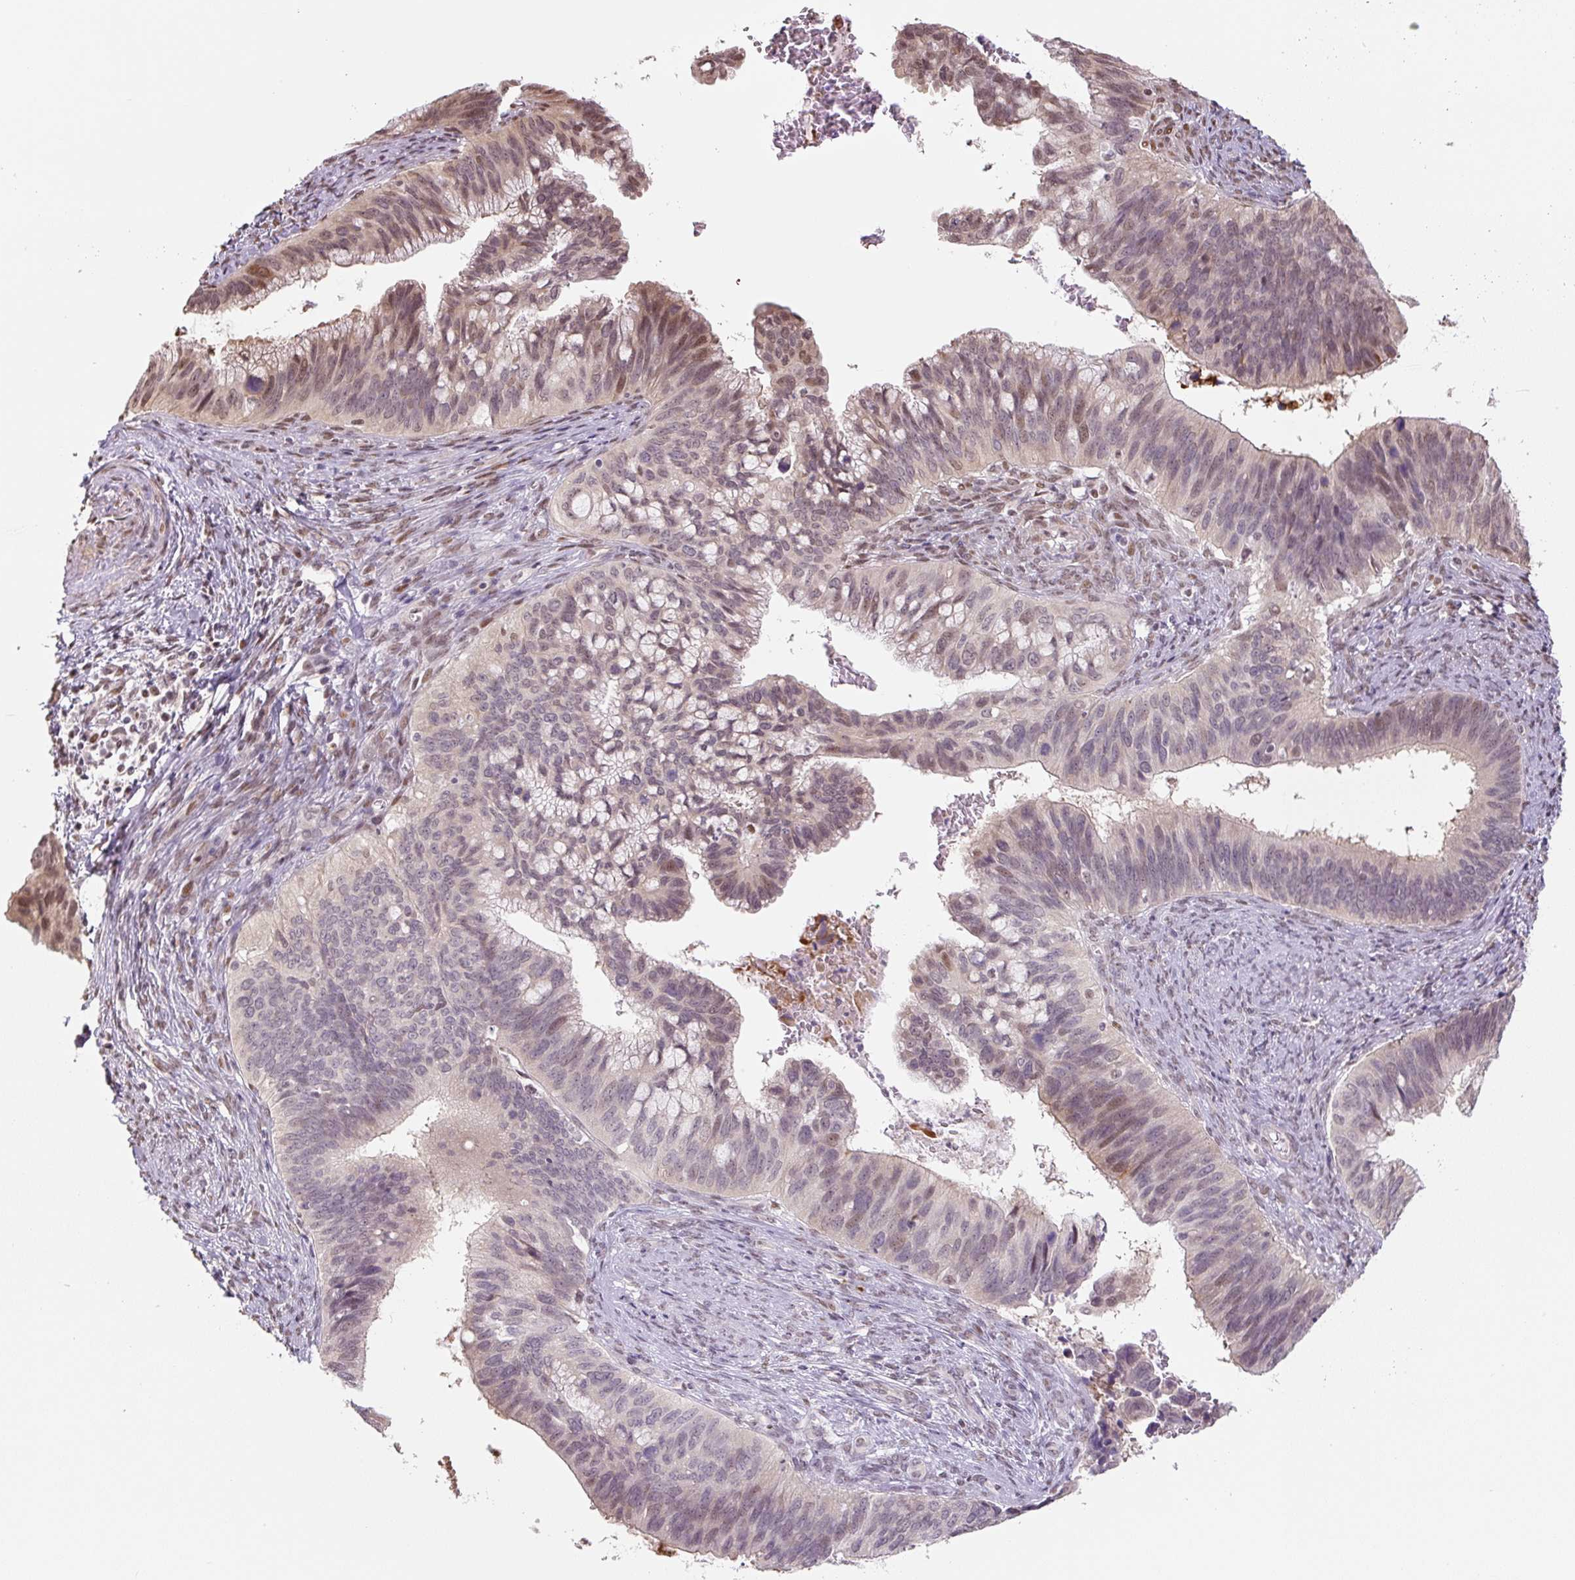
{"staining": {"intensity": "moderate", "quantity": "25%-75%", "location": "nuclear"}, "tissue": "cervical cancer", "cell_type": "Tumor cells", "image_type": "cancer", "snomed": [{"axis": "morphology", "description": "Adenocarcinoma, NOS"}, {"axis": "topography", "description": "Cervix"}], "caption": "IHC micrograph of cervical adenocarcinoma stained for a protein (brown), which shows medium levels of moderate nuclear expression in approximately 25%-75% of tumor cells.", "gene": "TCFL5", "patient": {"sex": "female", "age": 42}}